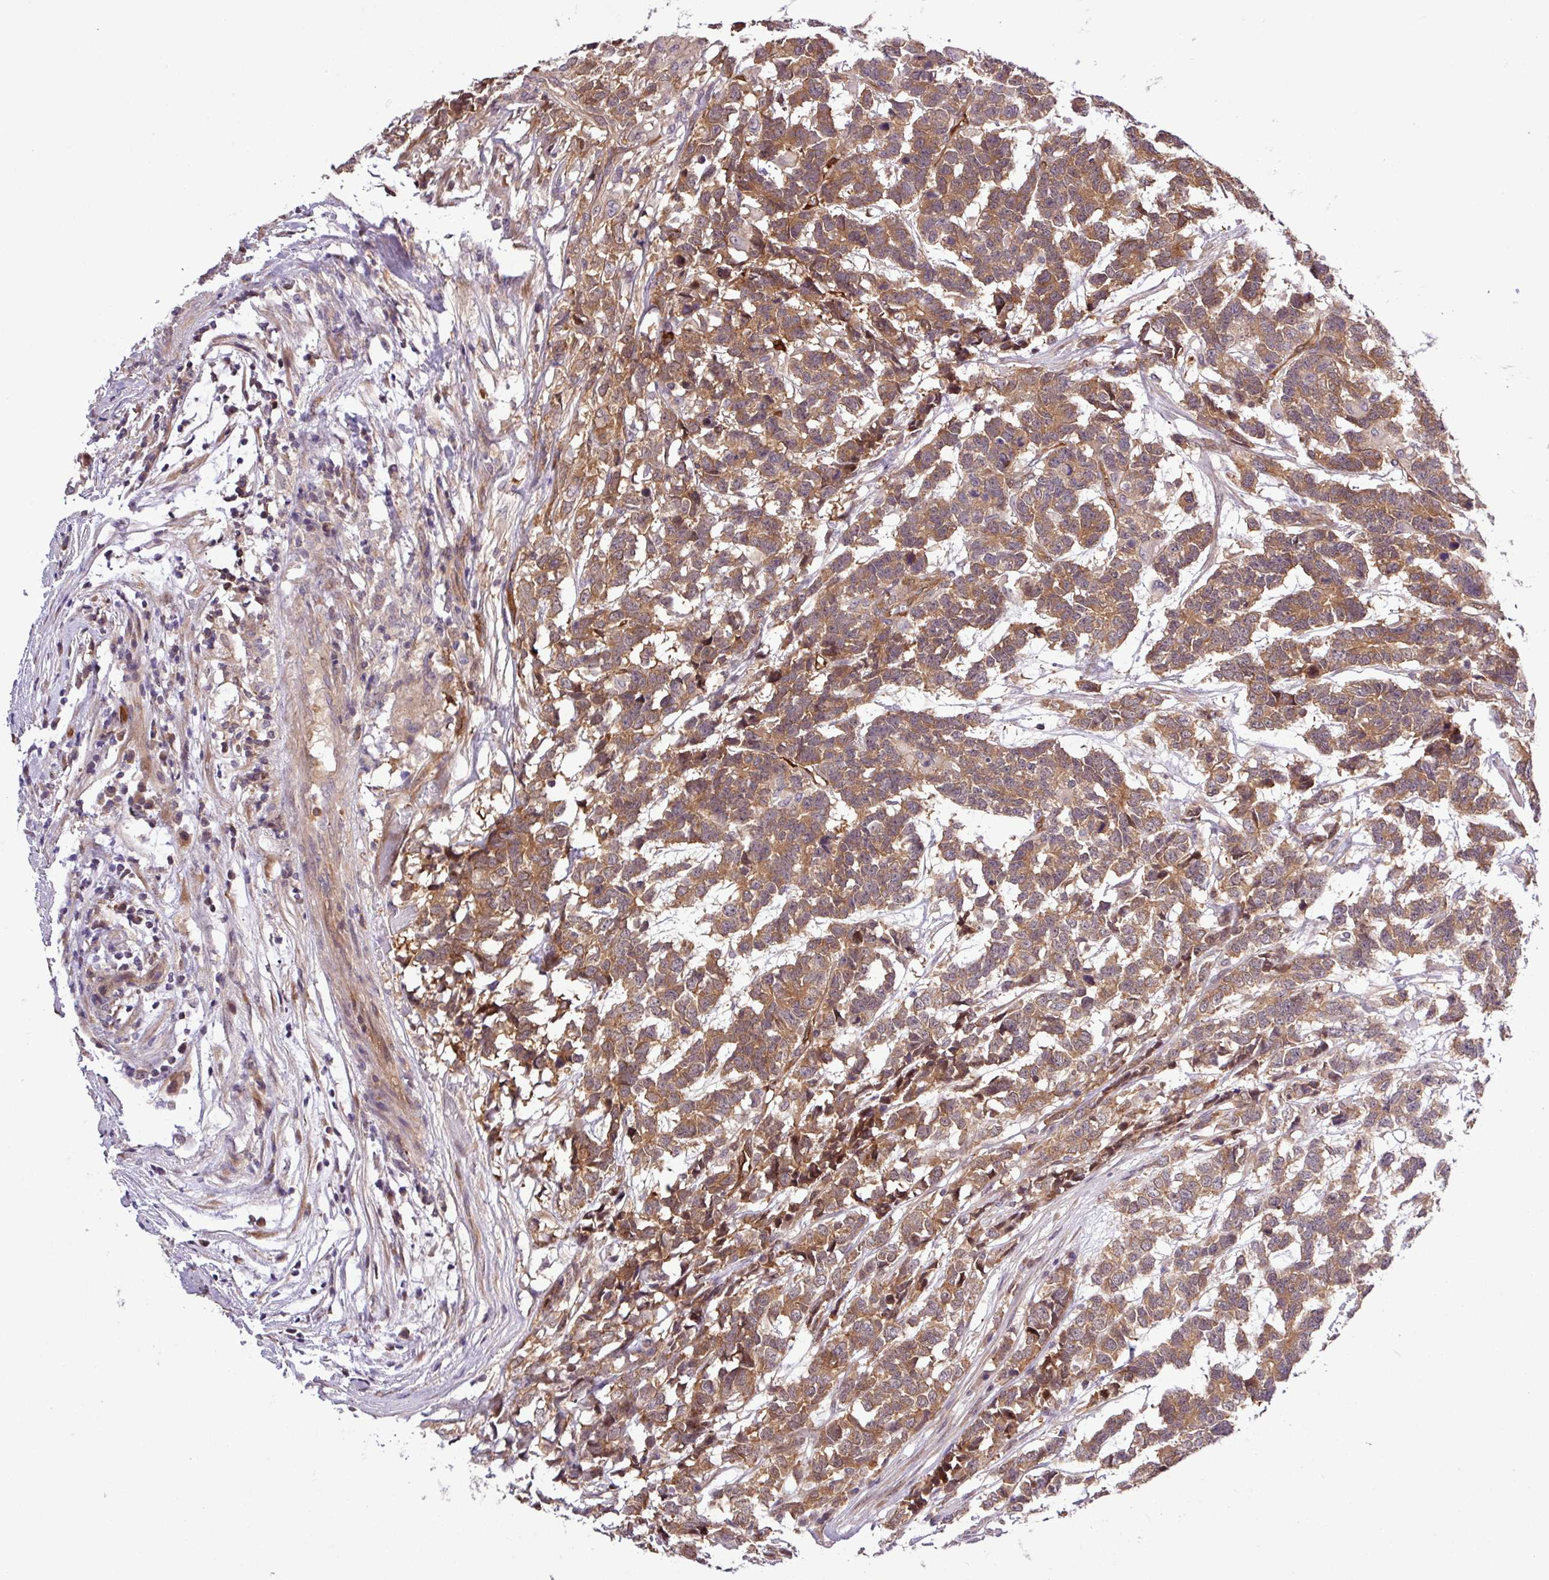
{"staining": {"intensity": "moderate", "quantity": ">75%", "location": "cytoplasmic/membranous,nuclear"}, "tissue": "testis cancer", "cell_type": "Tumor cells", "image_type": "cancer", "snomed": [{"axis": "morphology", "description": "Carcinoma, Embryonal, NOS"}, {"axis": "topography", "description": "Testis"}], "caption": "This is an image of immunohistochemistry (IHC) staining of testis embryonal carcinoma, which shows moderate expression in the cytoplasmic/membranous and nuclear of tumor cells.", "gene": "CARHSP1", "patient": {"sex": "male", "age": 26}}